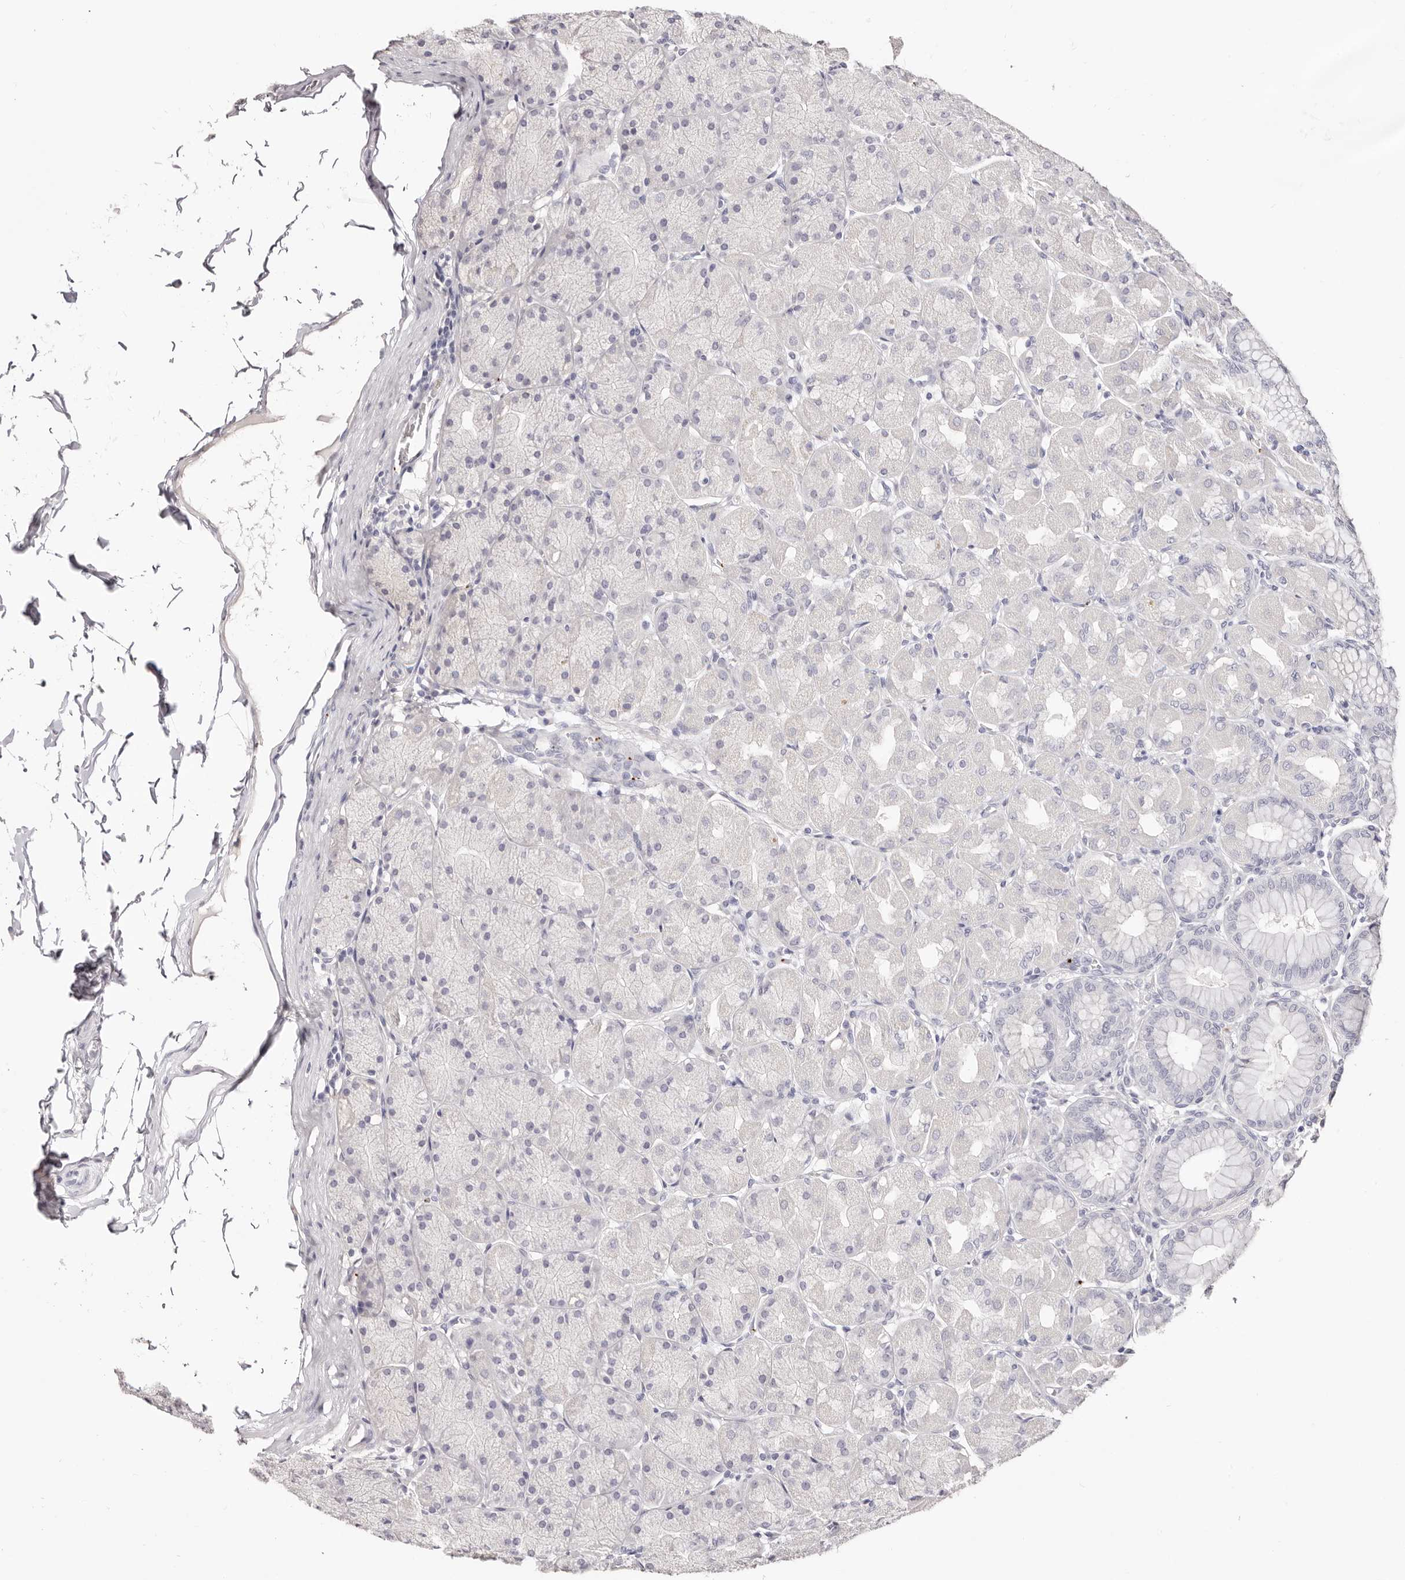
{"staining": {"intensity": "negative", "quantity": "none", "location": "none"}, "tissue": "stomach", "cell_type": "Glandular cells", "image_type": "normal", "snomed": [{"axis": "morphology", "description": "Normal tissue, NOS"}, {"axis": "topography", "description": "Stomach, upper"}], "caption": "An immunohistochemistry (IHC) image of normal stomach is shown. There is no staining in glandular cells of stomach. (Immunohistochemistry (ihc), brightfield microscopy, high magnification).", "gene": "PF4", "patient": {"sex": "female", "age": 56}}